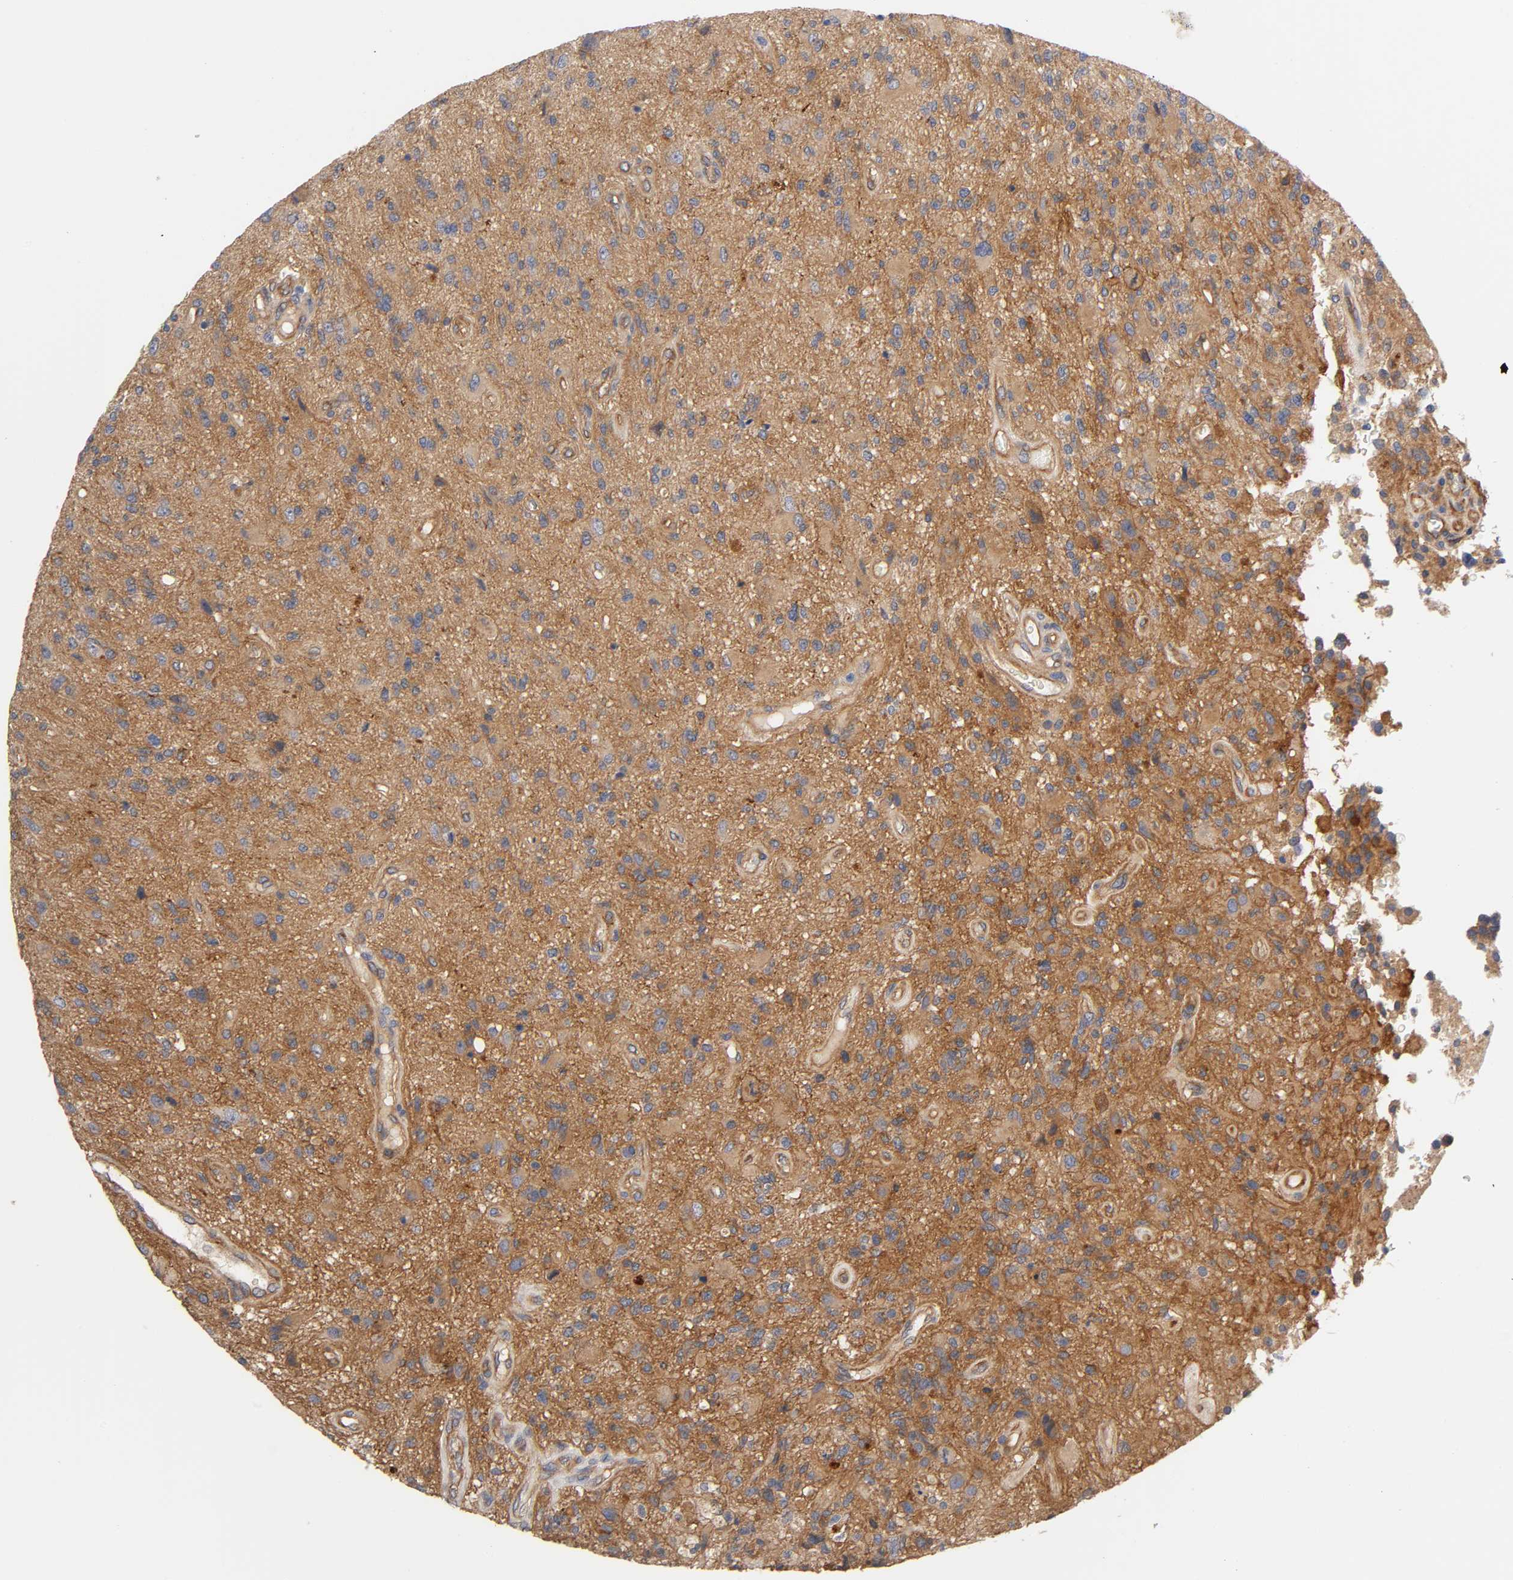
{"staining": {"intensity": "moderate", "quantity": ">75%", "location": "cytoplasmic/membranous"}, "tissue": "glioma", "cell_type": "Tumor cells", "image_type": "cancer", "snomed": [{"axis": "morphology", "description": "Normal tissue, NOS"}, {"axis": "morphology", "description": "Glioma, malignant, High grade"}, {"axis": "topography", "description": "Cerebral cortex"}], "caption": "A medium amount of moderate cytoplasmic/membranous positivity is identified in about >75% of tumor cells in malignant glioma (high-grade) tissue.", "gene": "RAB13", "patient": {"sex": "male", "age": 75}}